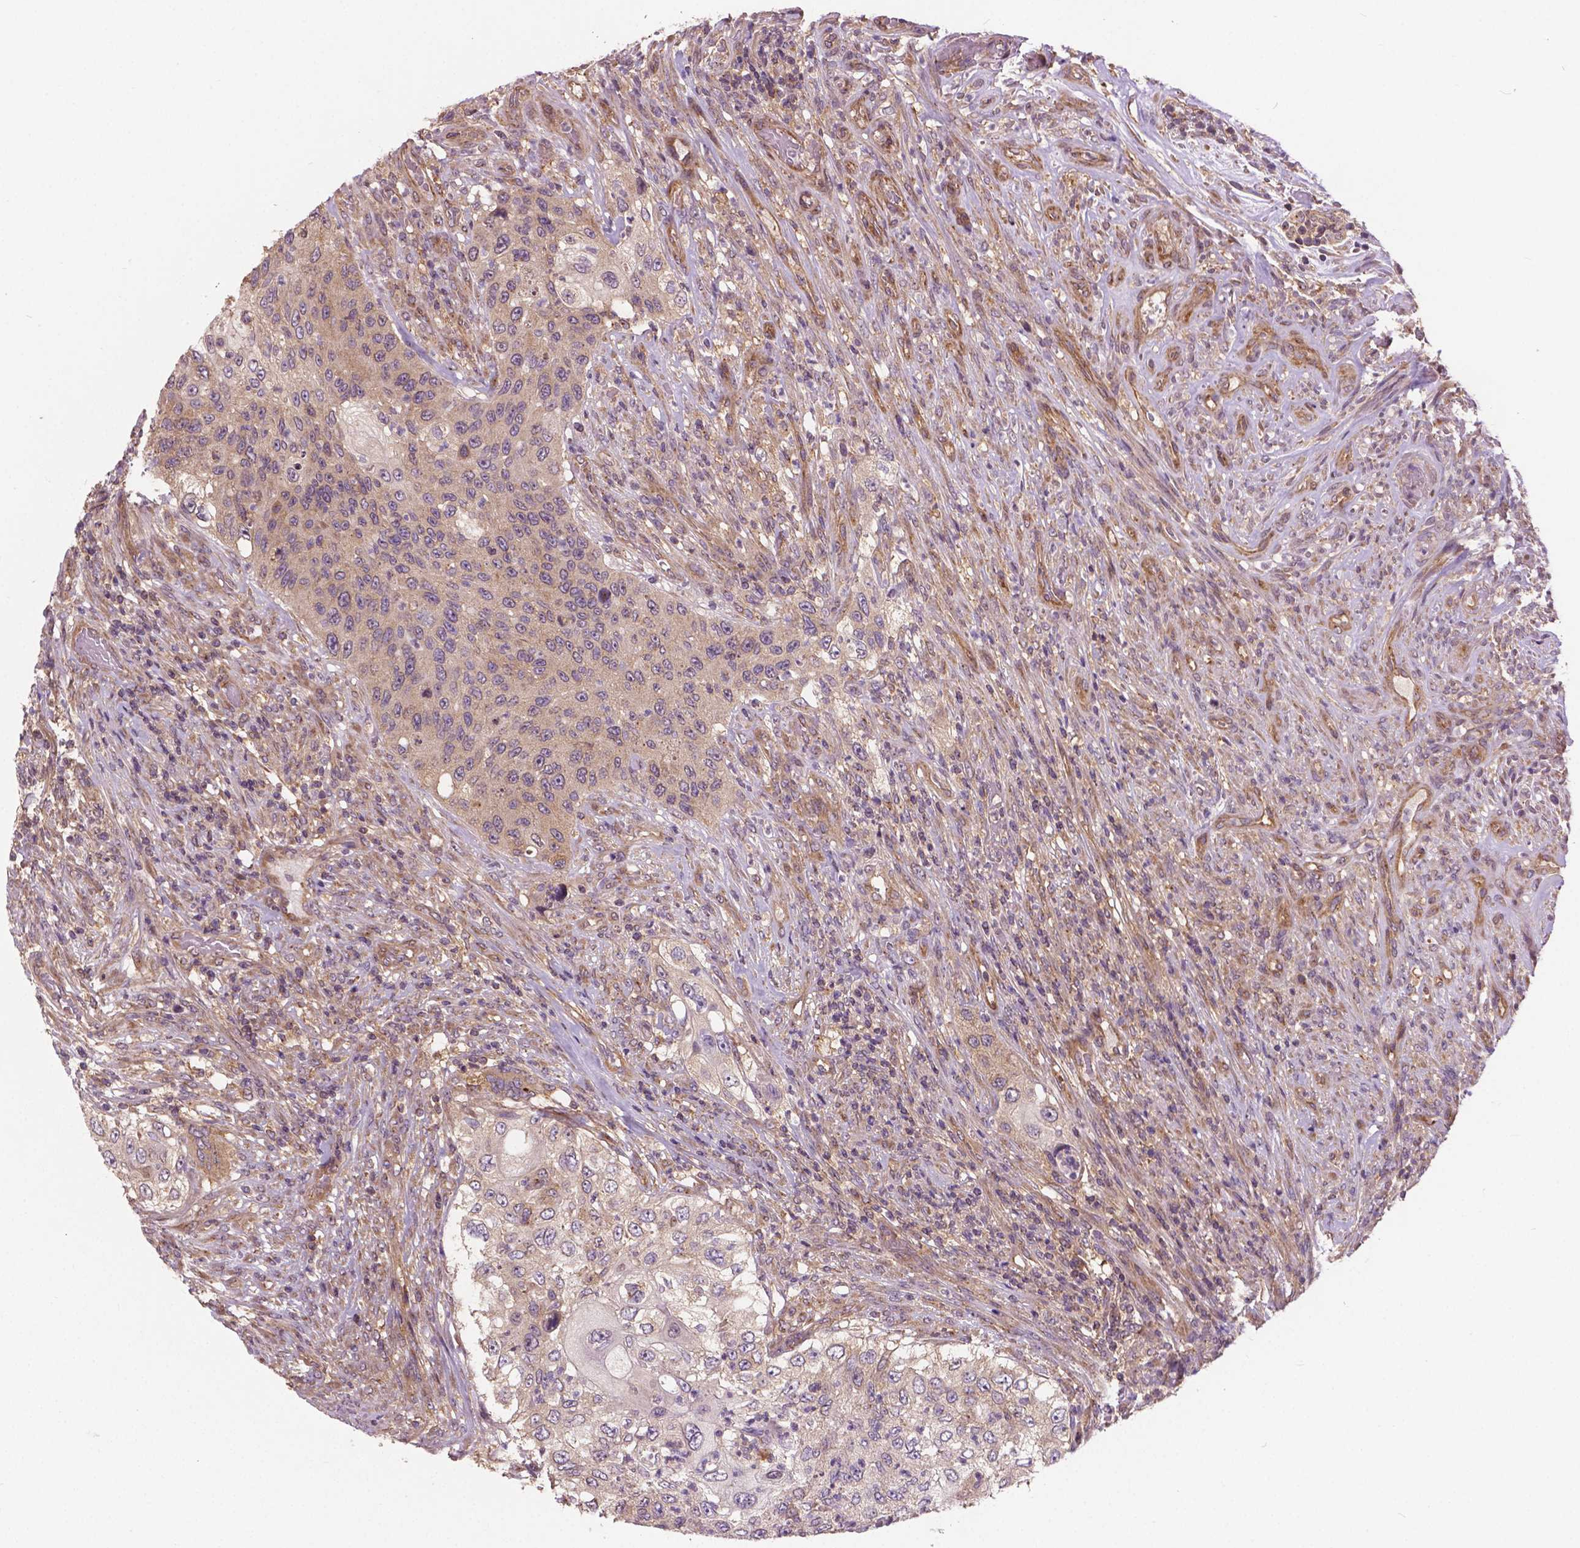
{"staining": {"intensity": "weak", "quantity": "25%-75%", "location": "cytoplasmic/membranous"}, "tissue": "urothelial cancer", "cell_type": "Tumor cells", "image_type": "cancer", "snomed": [{"axis": "morphology", "description": "Urothelial carcinoma, High grade"}, {"axis": "topography", "description": "Urinary bladder"}], "caption": "Immunohistochemical staining of urothelial cancer exhibits low levels of weak cytoplasmic/membranous expression in approximately 25%-75% of tumor cells.", "gene": "MZT1", "patient": {"sex": "female", "age": 60}}